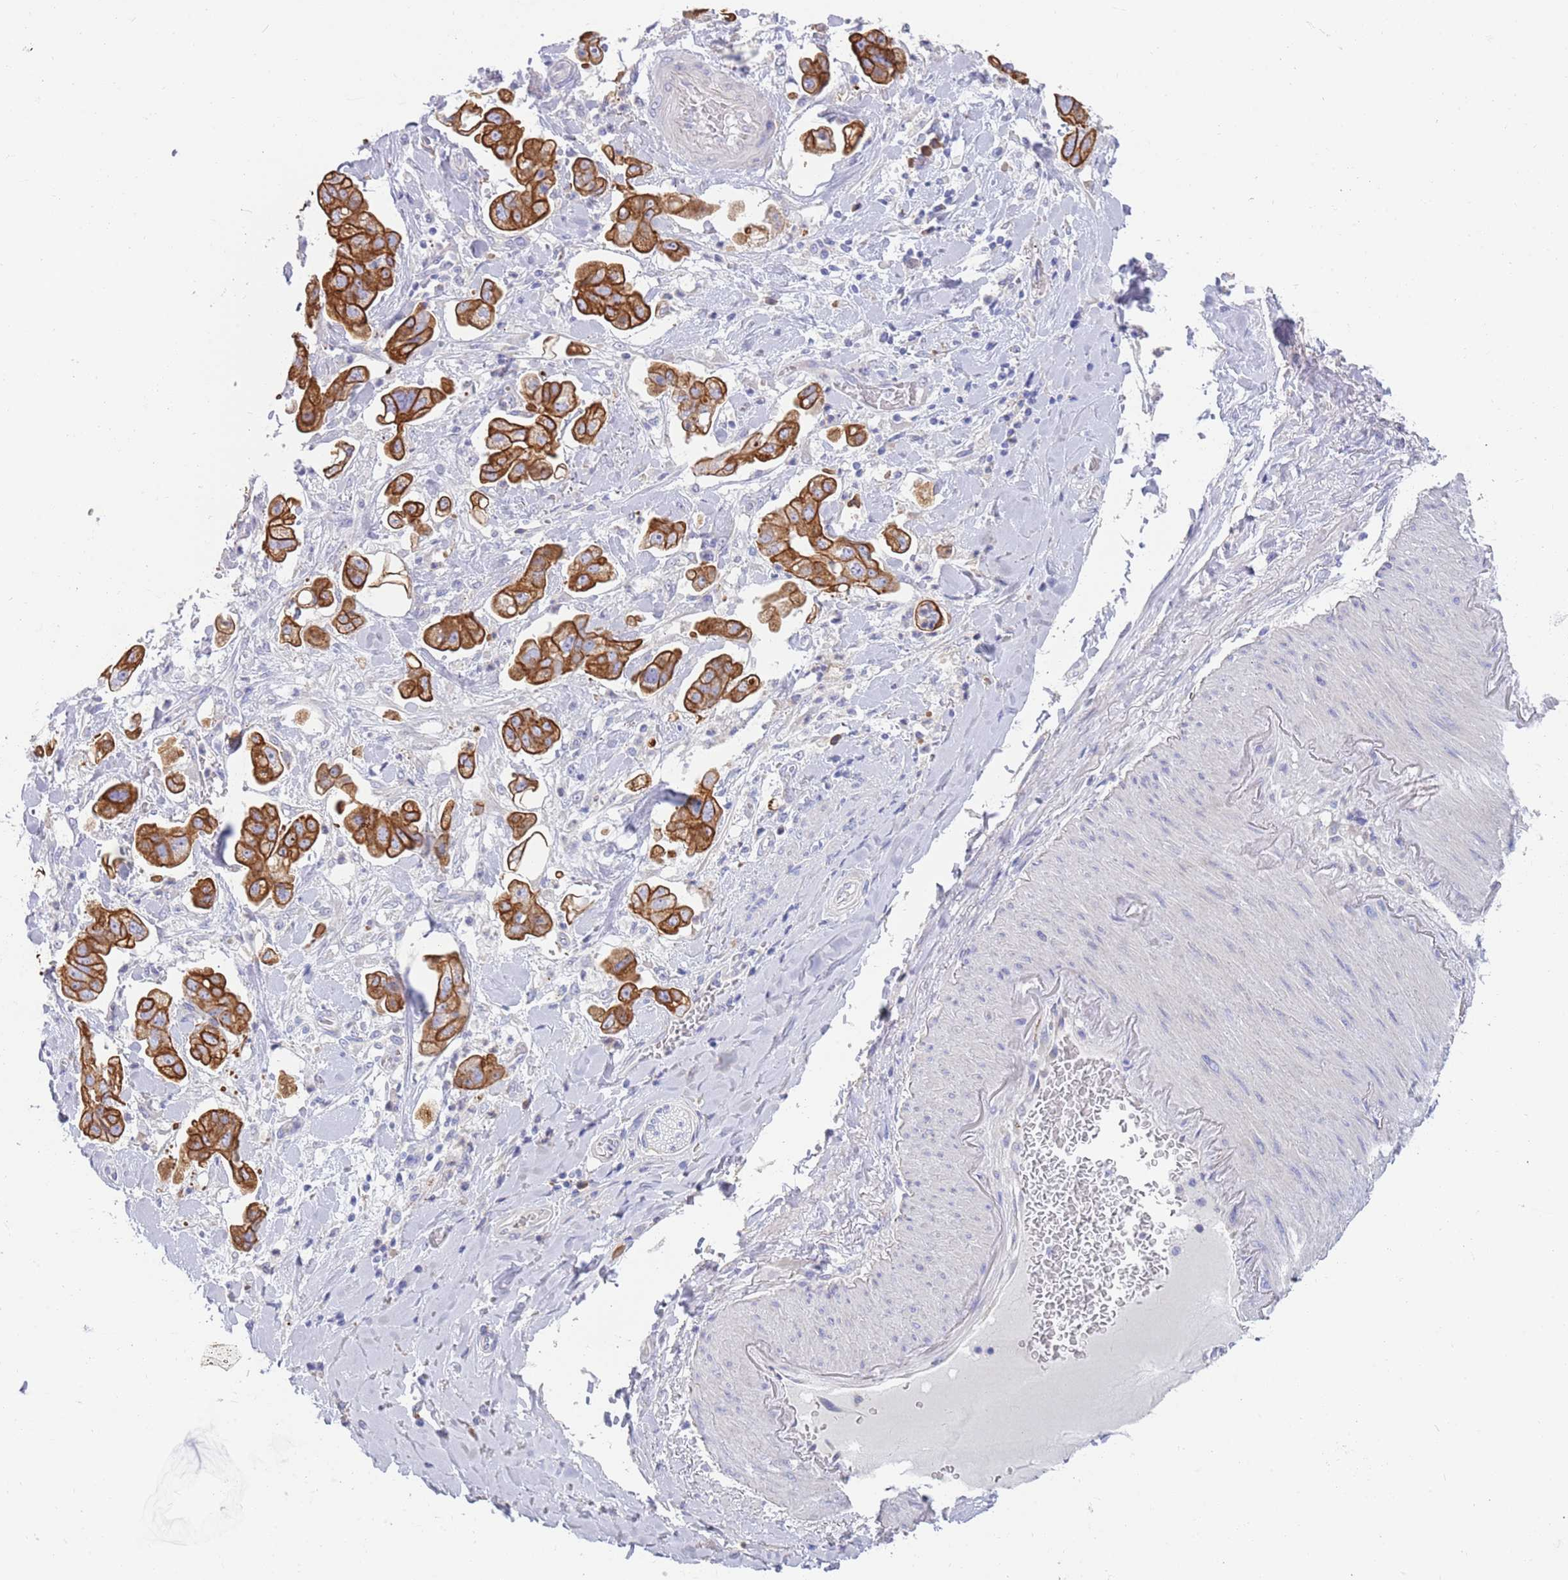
{"staining": {"intensity": "strong", "quantity": ">75%", "location": "cytoplasmic/membranous"}, "tissue": "stomach cancer", "cell_type": "Tumor cells", "image_type": "cancer", "snomed": [{"axis": "morphology", "description": "Adenocarcinoma, NOS"}, {"axis": "topography", "description": "Stomach"}], "caption": "This image reveals immunohistochemistry staining of stomach cancer (adenocarcinoma), with high strong cytoplasmic/membranous expression in approximately >75% of tumor cells.", "gene": "CCDC149", "patient": {"sex": "male", "age": 62}}